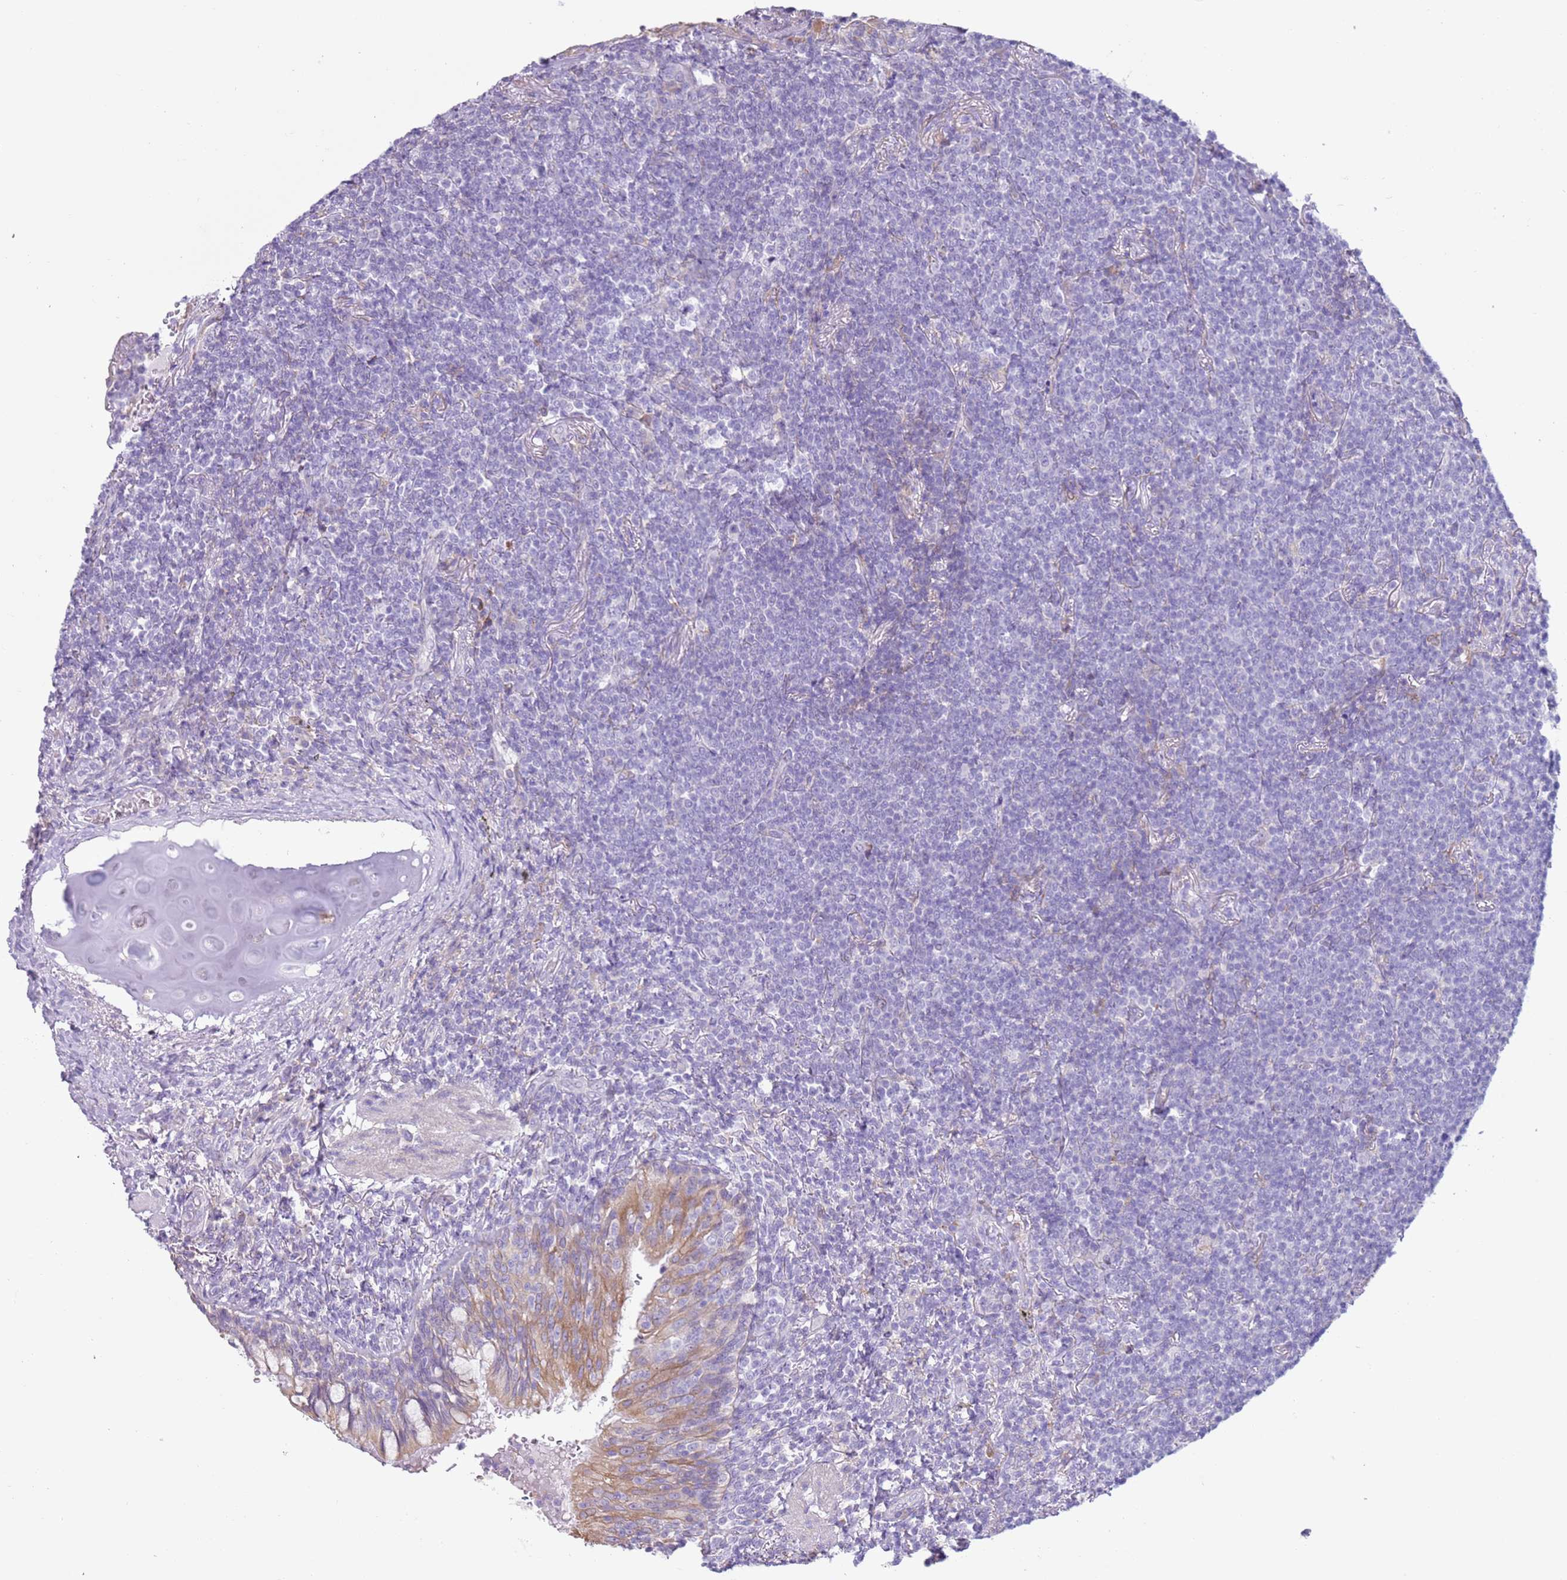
{"staining": {"intensity": "negative", "quantity": "none", "location": "none"}, "tissue": "lymphoma", "cell_type": "Tumor cells", "image_type": "cancer", "snomed": [{"axis": "morphology", "description": "Malignant lymphoma, non-Hodgkin's type, Low grade"}, {"axis": "topography", "description": "Lung"}], "caption": "Tumor cells are negative for protein expression in human malignant lymphoma, non-Hodgkin's type (low-grade).", "gene": "OAF", "patient": {"sex": "female", "age": 71}}